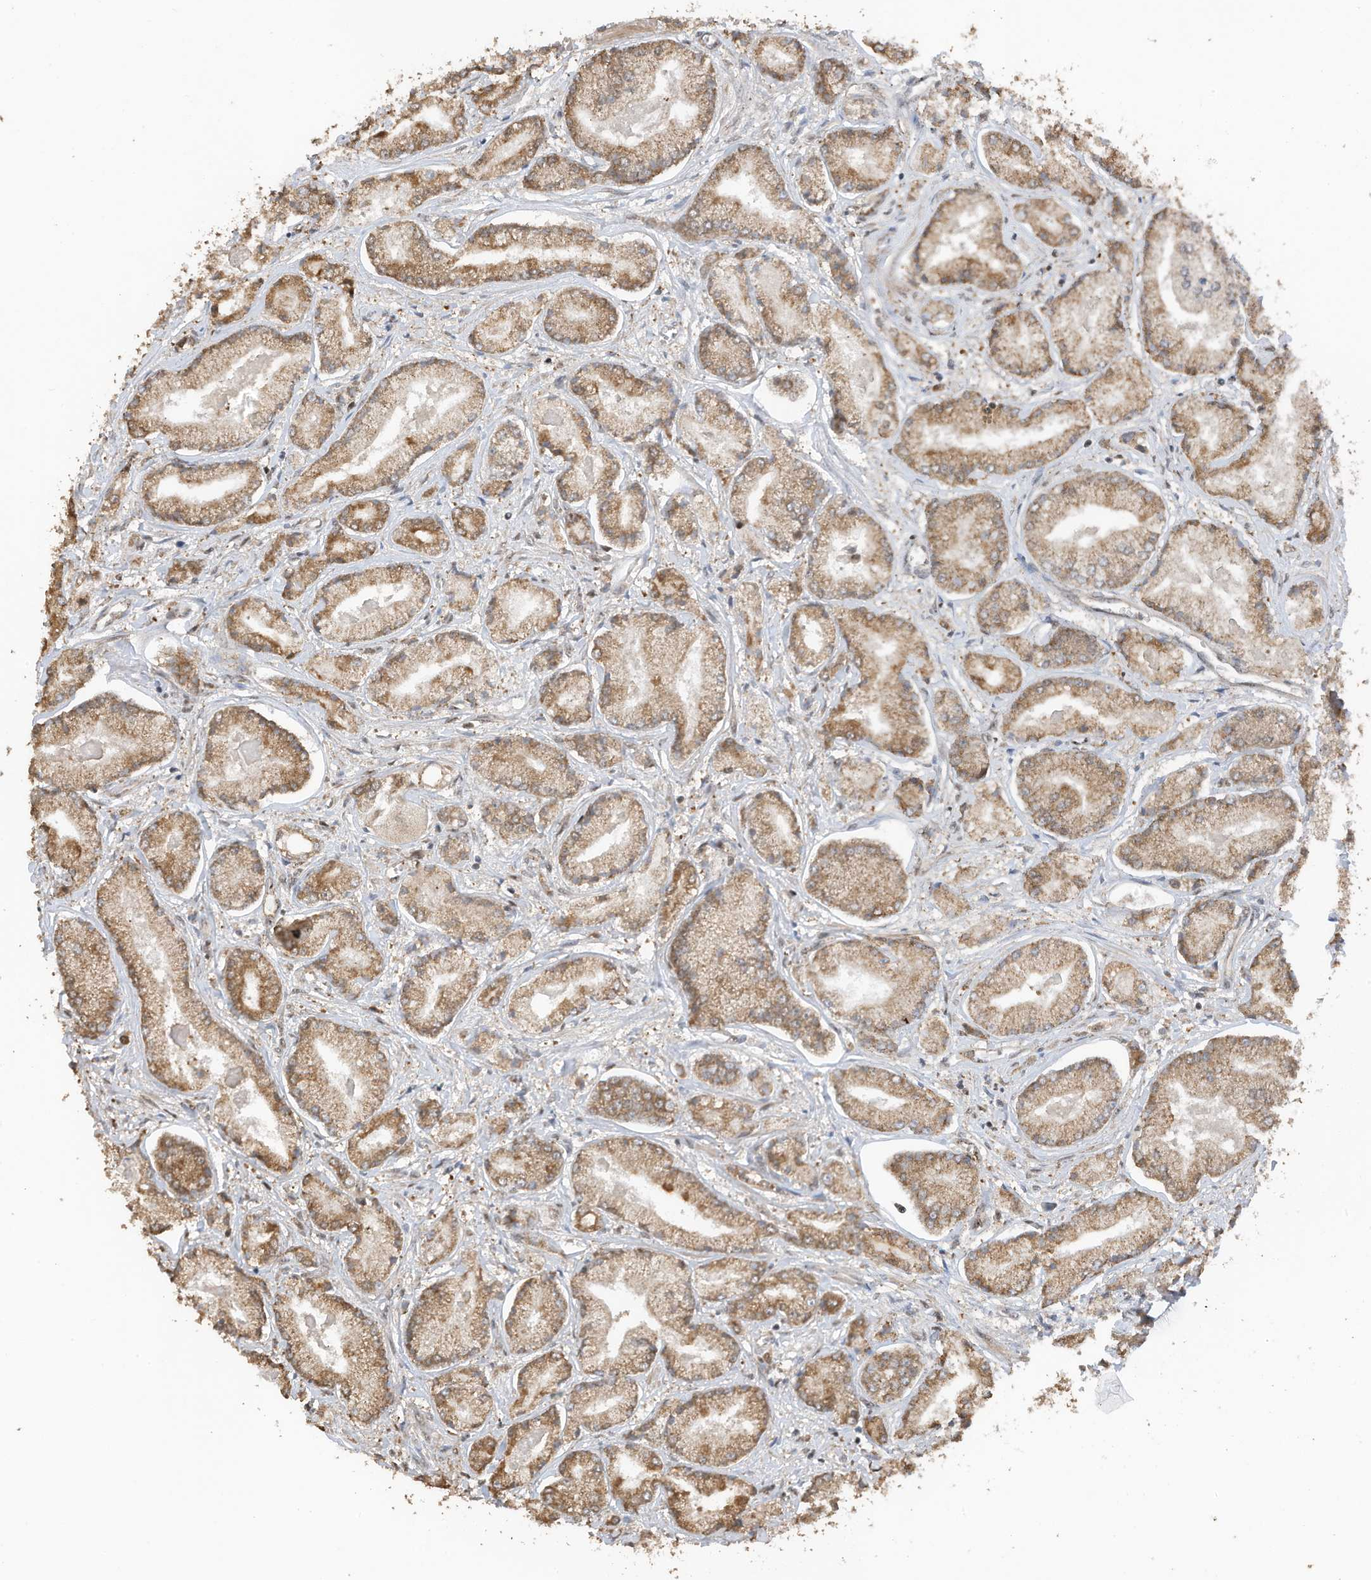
{"staining": {"intensity": "moderate", "quantity": ">75%", "location": "cytoplasmic/membranous,nuclear"}, "tissue": "prostate cancer", "cell_type": "Tumor cells", "image_type": "cancer", "snomed": [{"axis": "morphology", "description": "Adenocarcinoma, Low grade"}, {"axis": "topography", "description": "Prostate"}], "caption": "A micrograph of prostate low-grade adenocarcinoma stained for a protein reveals moderate cytoplasmic/membranous and nuclear brown staining in tumor cells.", "gene": "ERLEC1", "patient": {"sex": "male", "age": 60}}